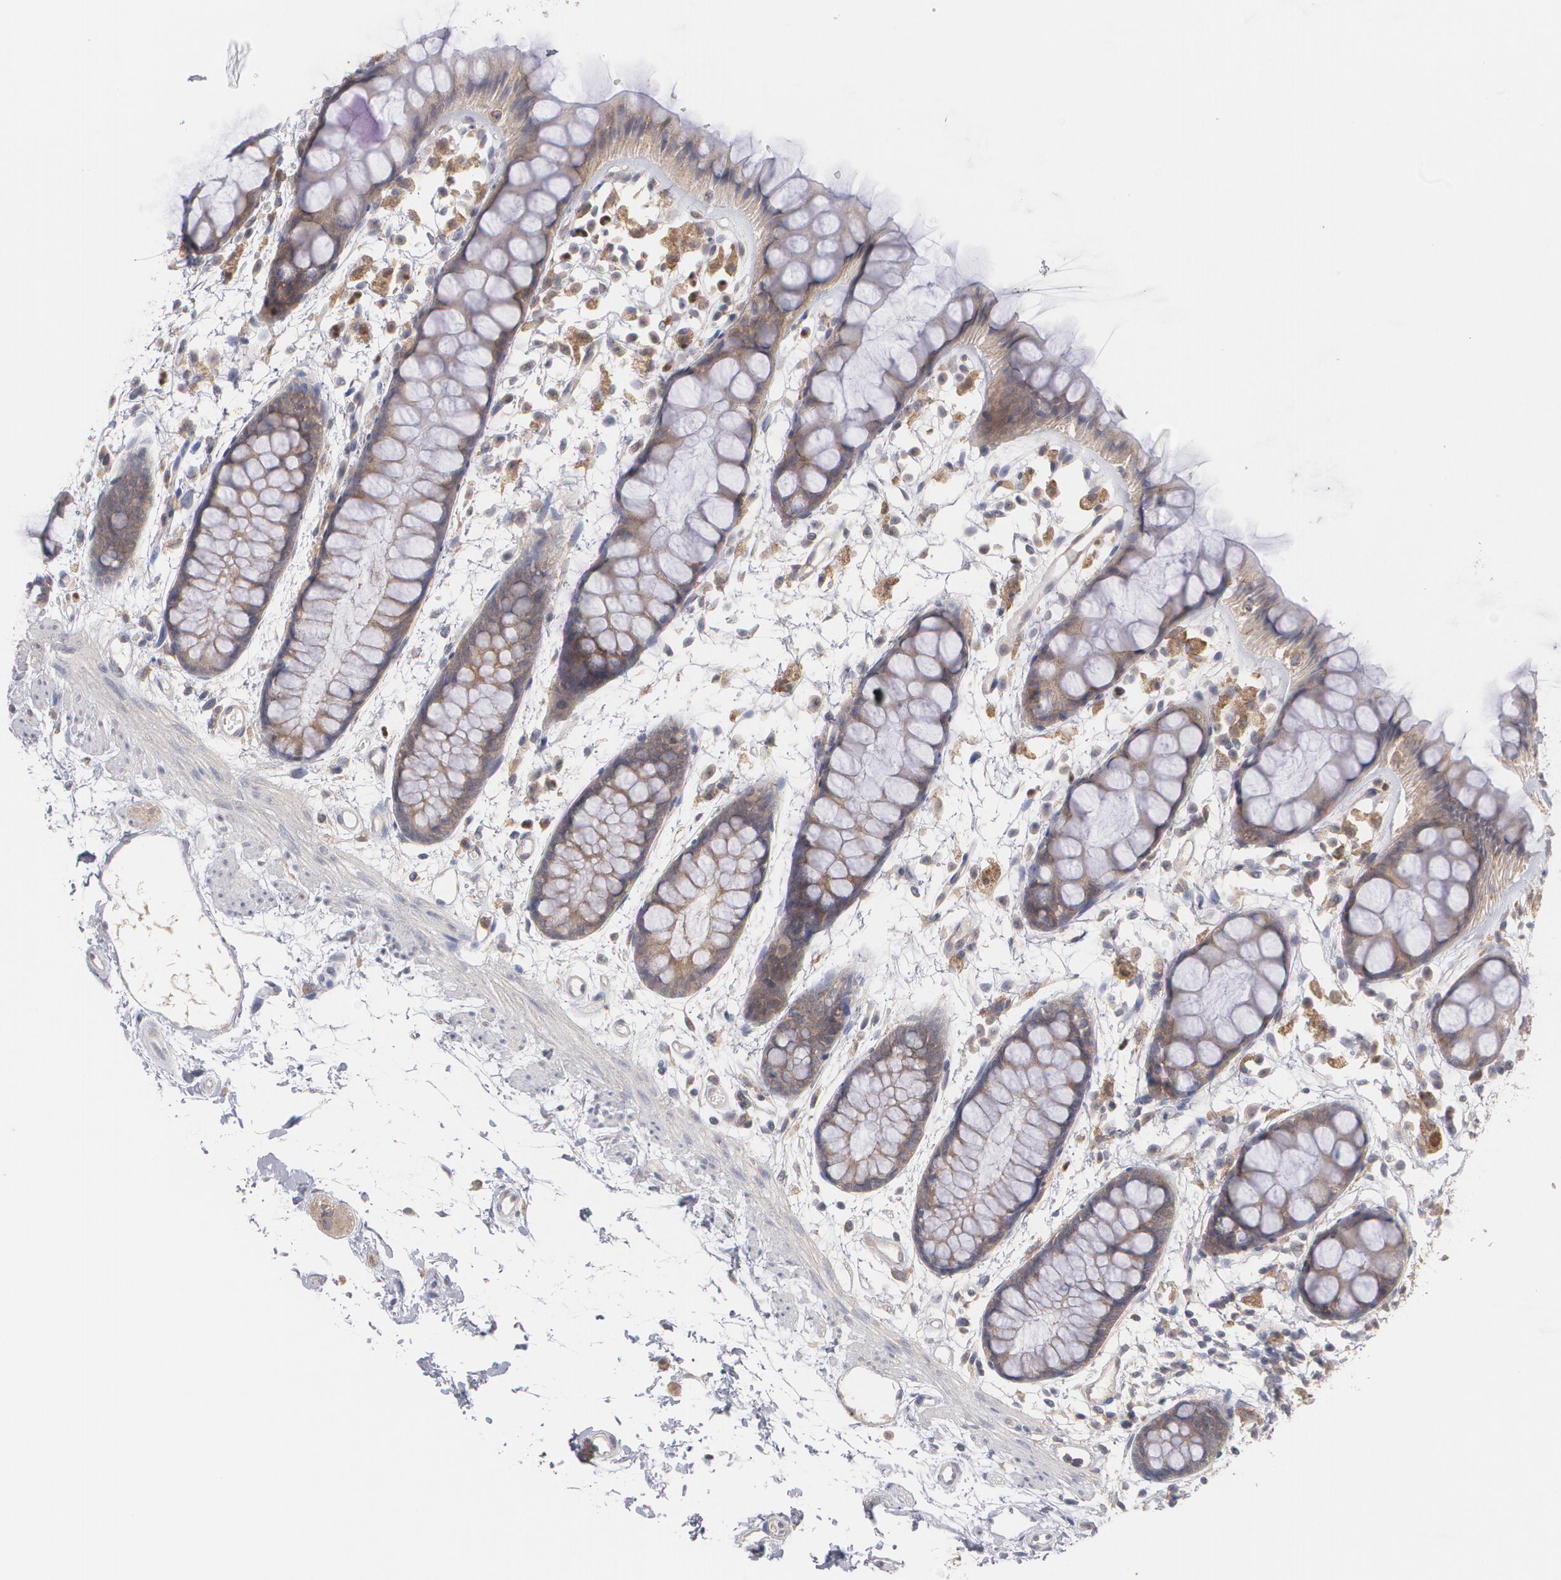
{"staining": {"intensity": "moderate", "quantity": ">75%", "location": "cytoplasmic/membranous"}, "tissue": "rectum", "cell_type": "Glandular cells", "image_type": "normal", "snomed": [{"axis": "morphology", "description": "Normal tissue, NOS"}, {"axis": "topography", "description": "Rectum"}], "caption": "The image reveals staining of normal rectum, revealing moderate cytoplasmic/membranous protein expression (brown color) within glandular cells.", "gene": "HTT", "patient": {"sex": "female", "age": 66}}